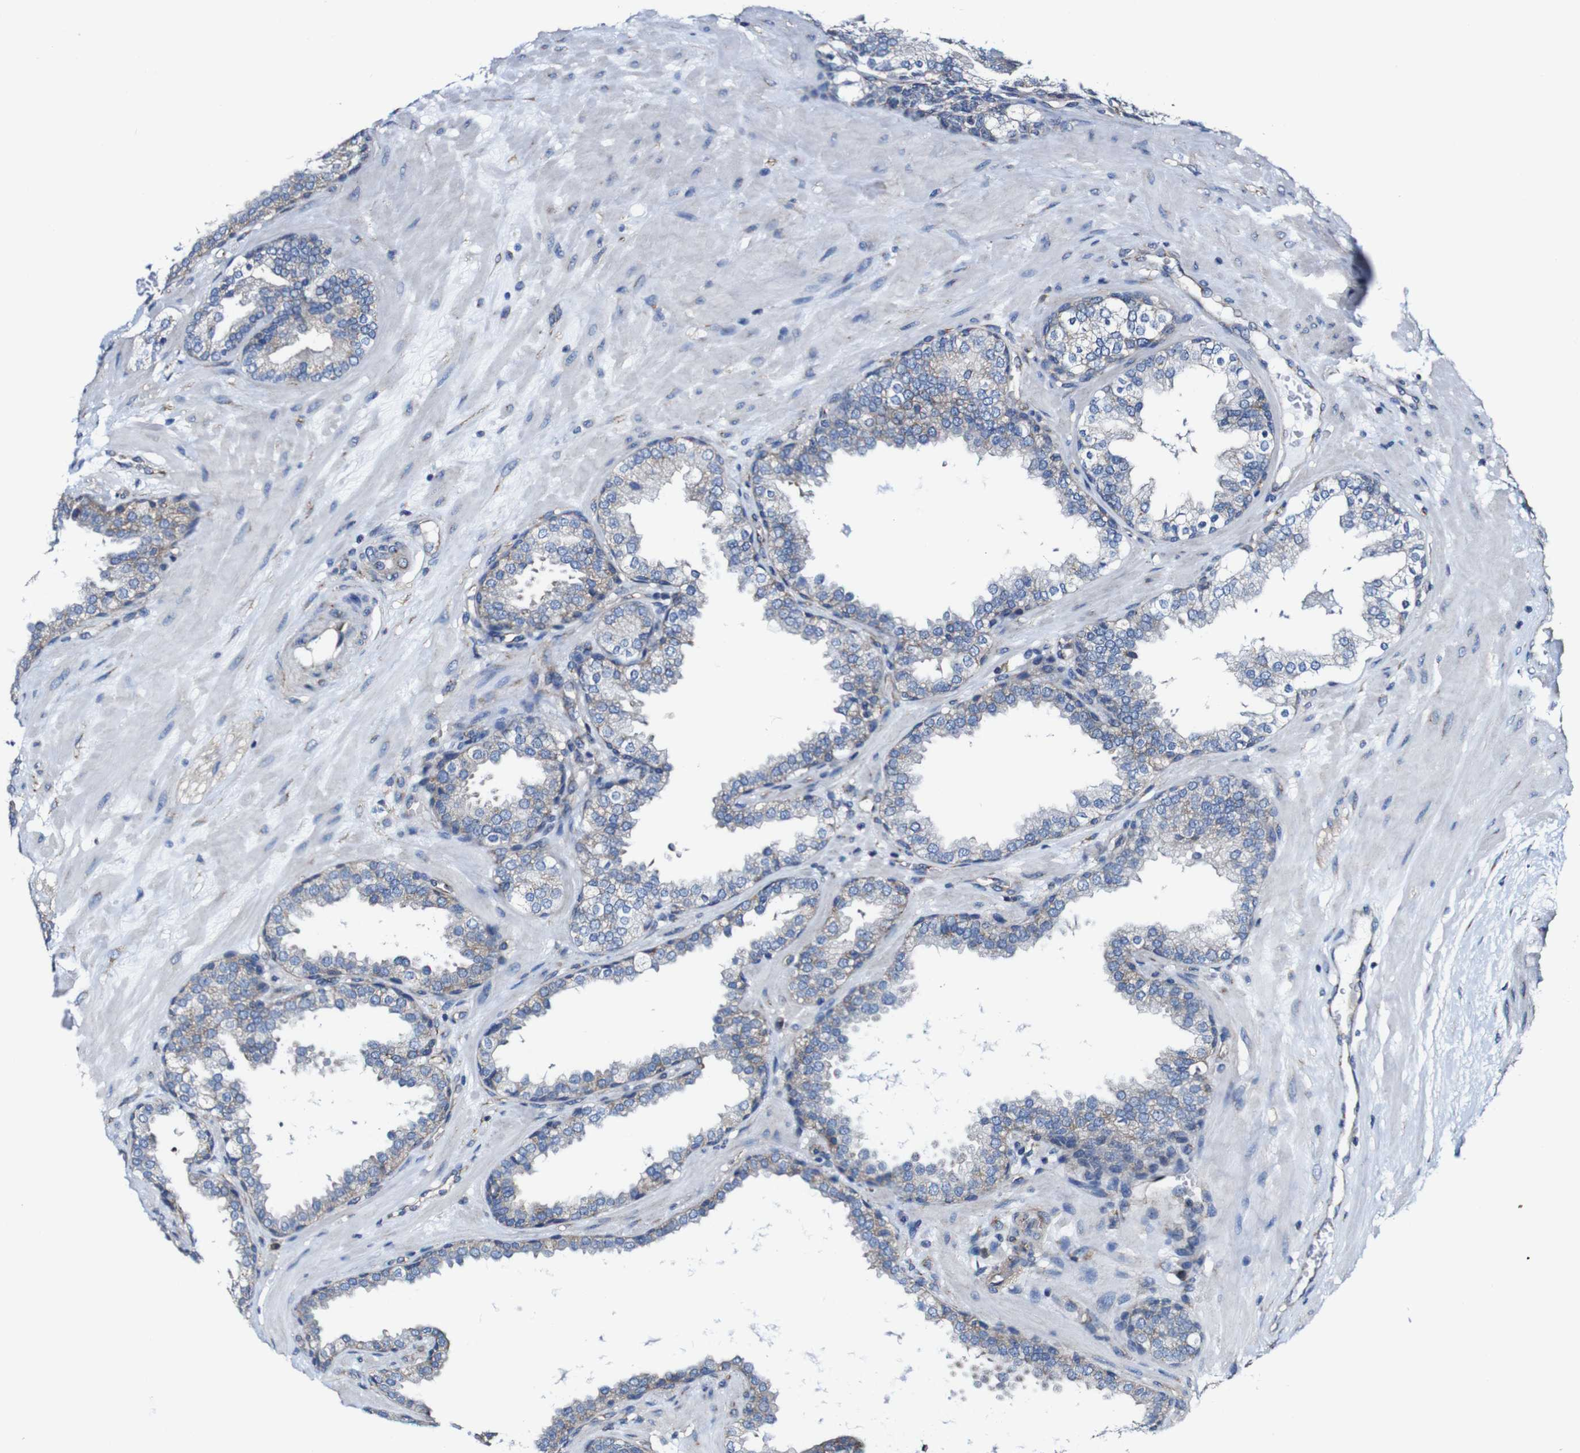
{"staining": {"intensity": "moderate", "quantity": "25%-75%", "location": "cytoplasmic/membranous"}, "tissue": "prostate", "cell_type": "Glandular cells", "image_type": "normal", "snomed": [{"axis": "morphology", "description": "Normal tissue, NOS"}, {"axis": "topography", "description": "Prostate"}], "caption": "Immunohistochemistry (IHC) micrograph of benign prostate stained for a protein (brown), which demonstrates medium levels of moderate cytoplasmic/membranous positivity in approximately 25%-75% of glandular cells.", "gene": "CSF1R", "patient": {"sex": "male", "age": 51}}